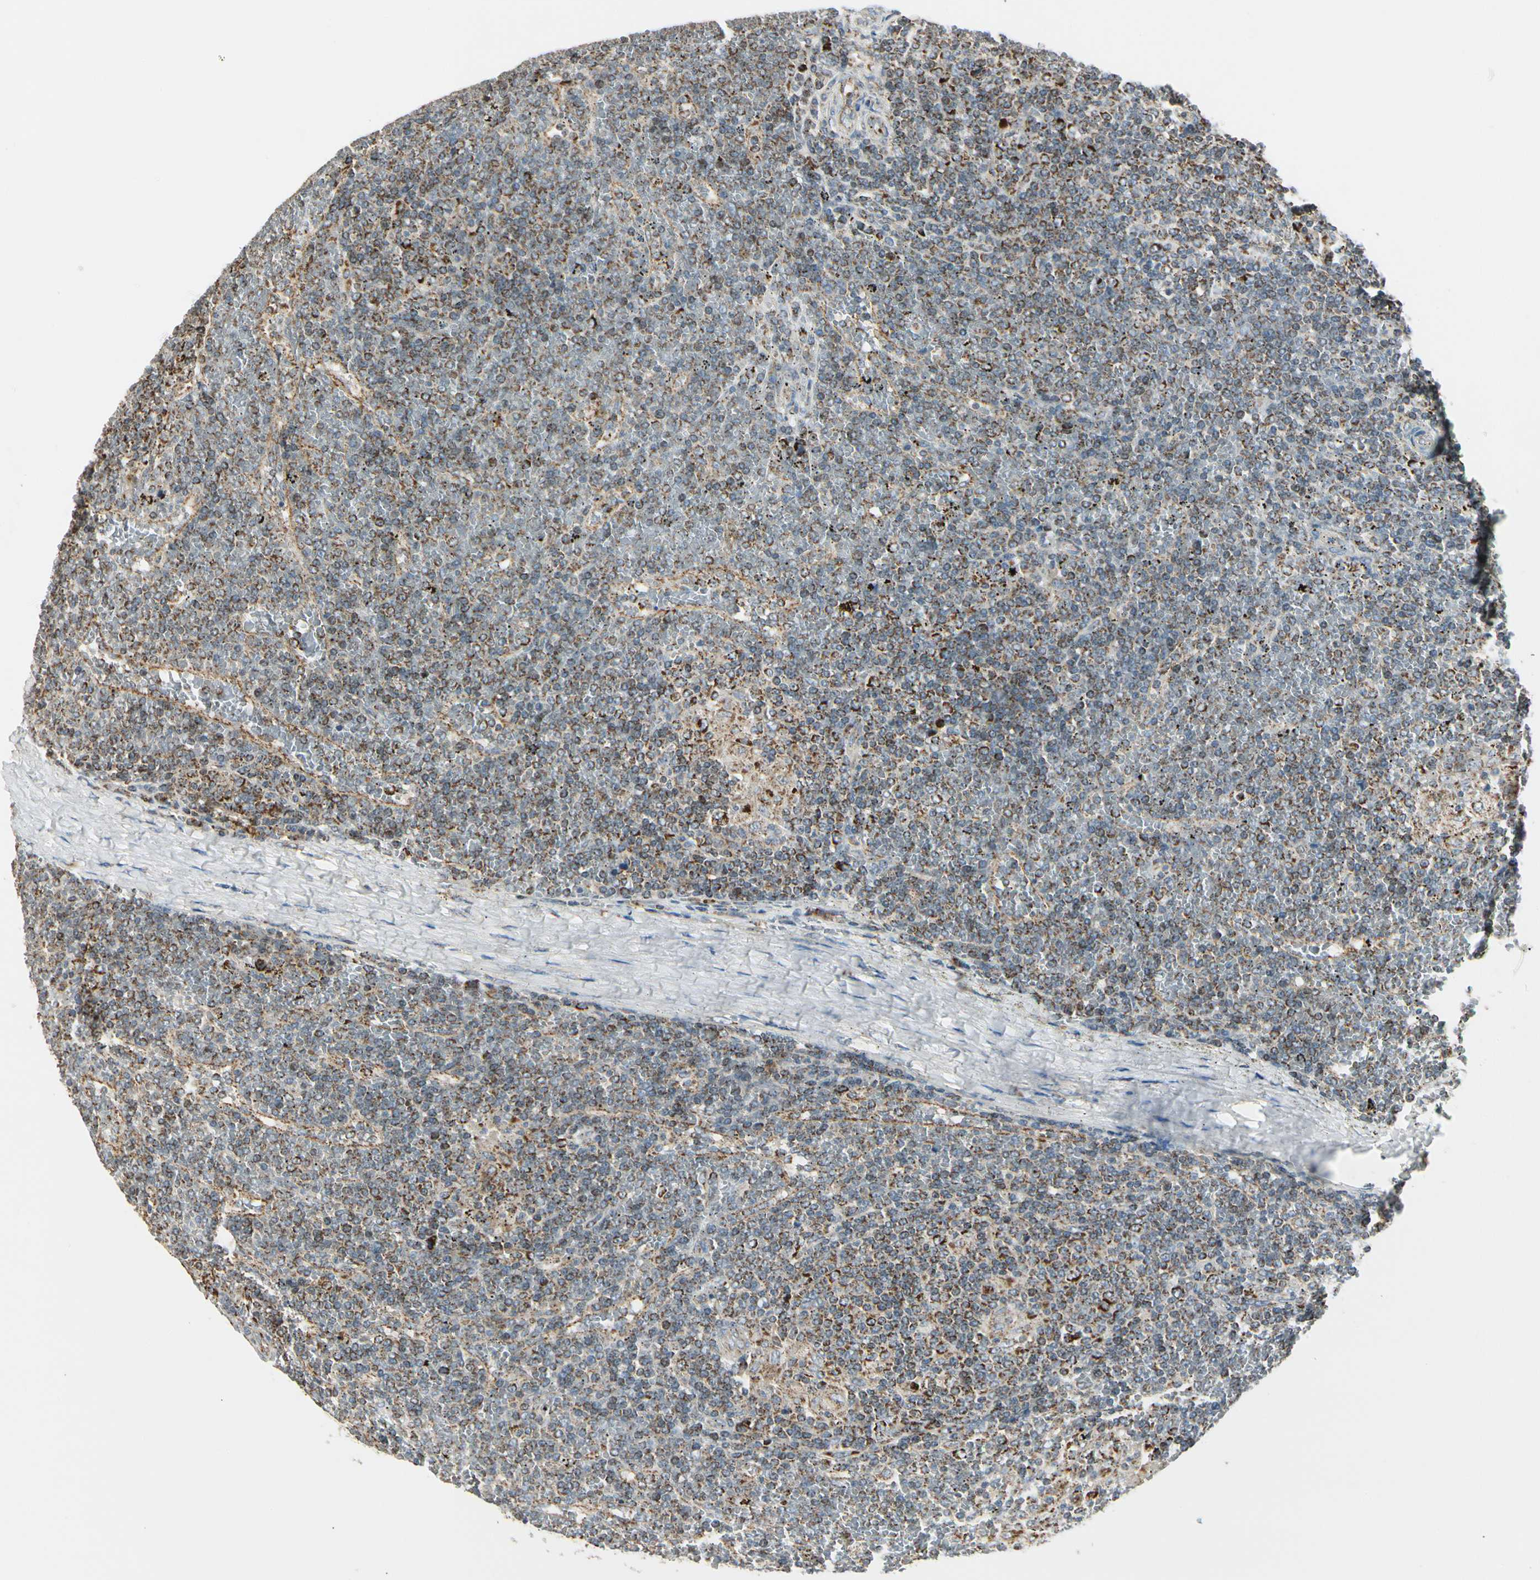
{"staining": {"intensity": "moderate", "quantity": ">75%", "location": "cytoplasmic/membranous"}, "tissue": "lymphoma", "cell_type": "Tumor cells", "image_type": "cancer", "snomed": [{"axis": "morphology", "description": "Malignant lymphoma, non-Hodgkin's type, Low grade"}, {"axis": "topography", "description": "Spleen"}], "caption": "Immunohistochemical staining of lymphoma displays medium levels of moderate cytoplasmic/membranous protein staining in about >75% of tumor cells.", "gene": "ANKS6", "patient": {"sex": "female", "age": 19}}